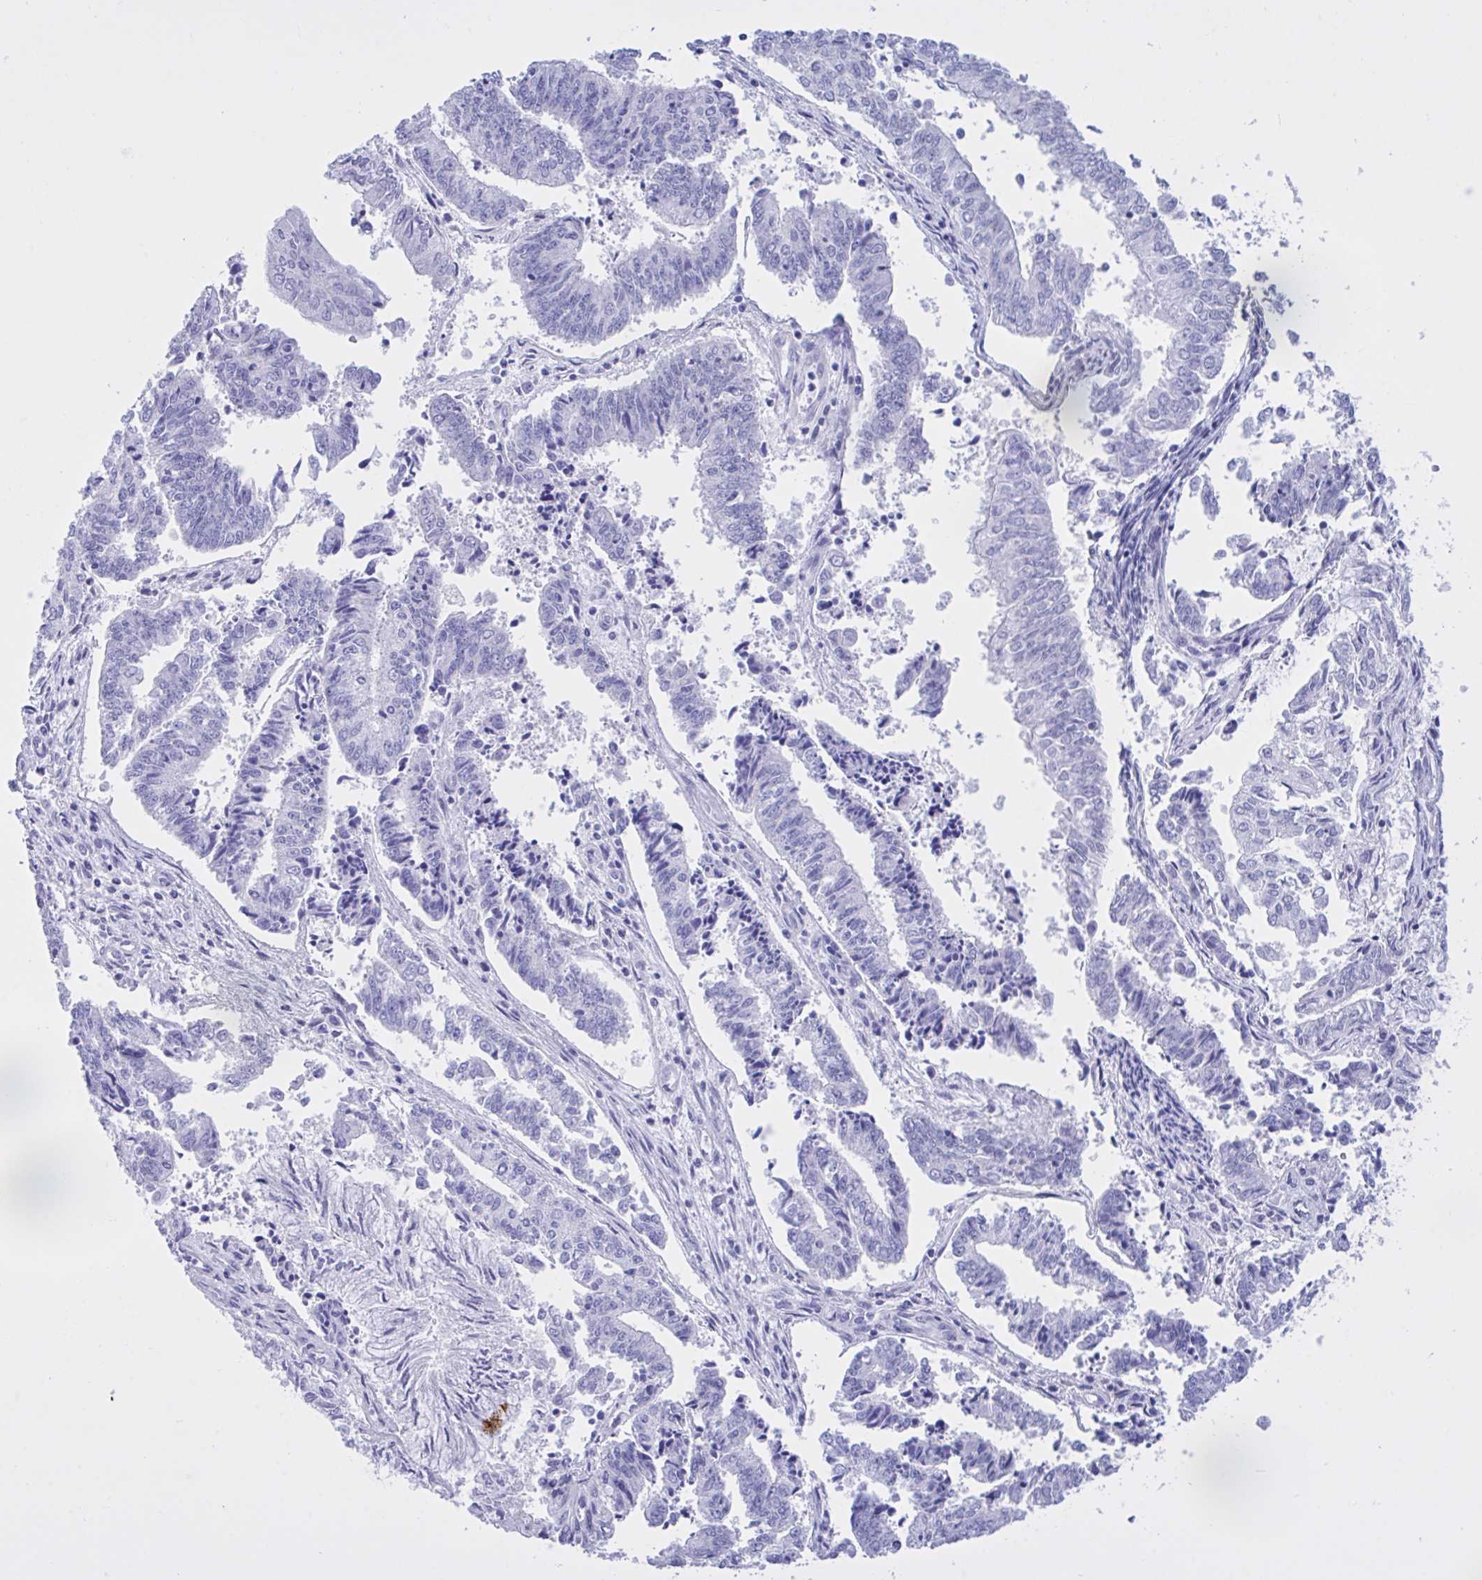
{"staining": {"intensity": "negative", "quantity": "none", "location": "none"}, "tissue": "endometrial cancer", "cell_type": "Tumor cells", "image_type": "cancer", "snomed": [{"axis": "morphology", "description": "Adenocarcinoma, NOS"}, {"axis": "topography", "description": "Endometrium"}], "caption": "DAB immunohistochemical staining of human adenocarcinoma (endometrial) displays no significant expression in tumor cells.", "gene": "BEX5", "patient": {"sex": "female", "age": 61}}